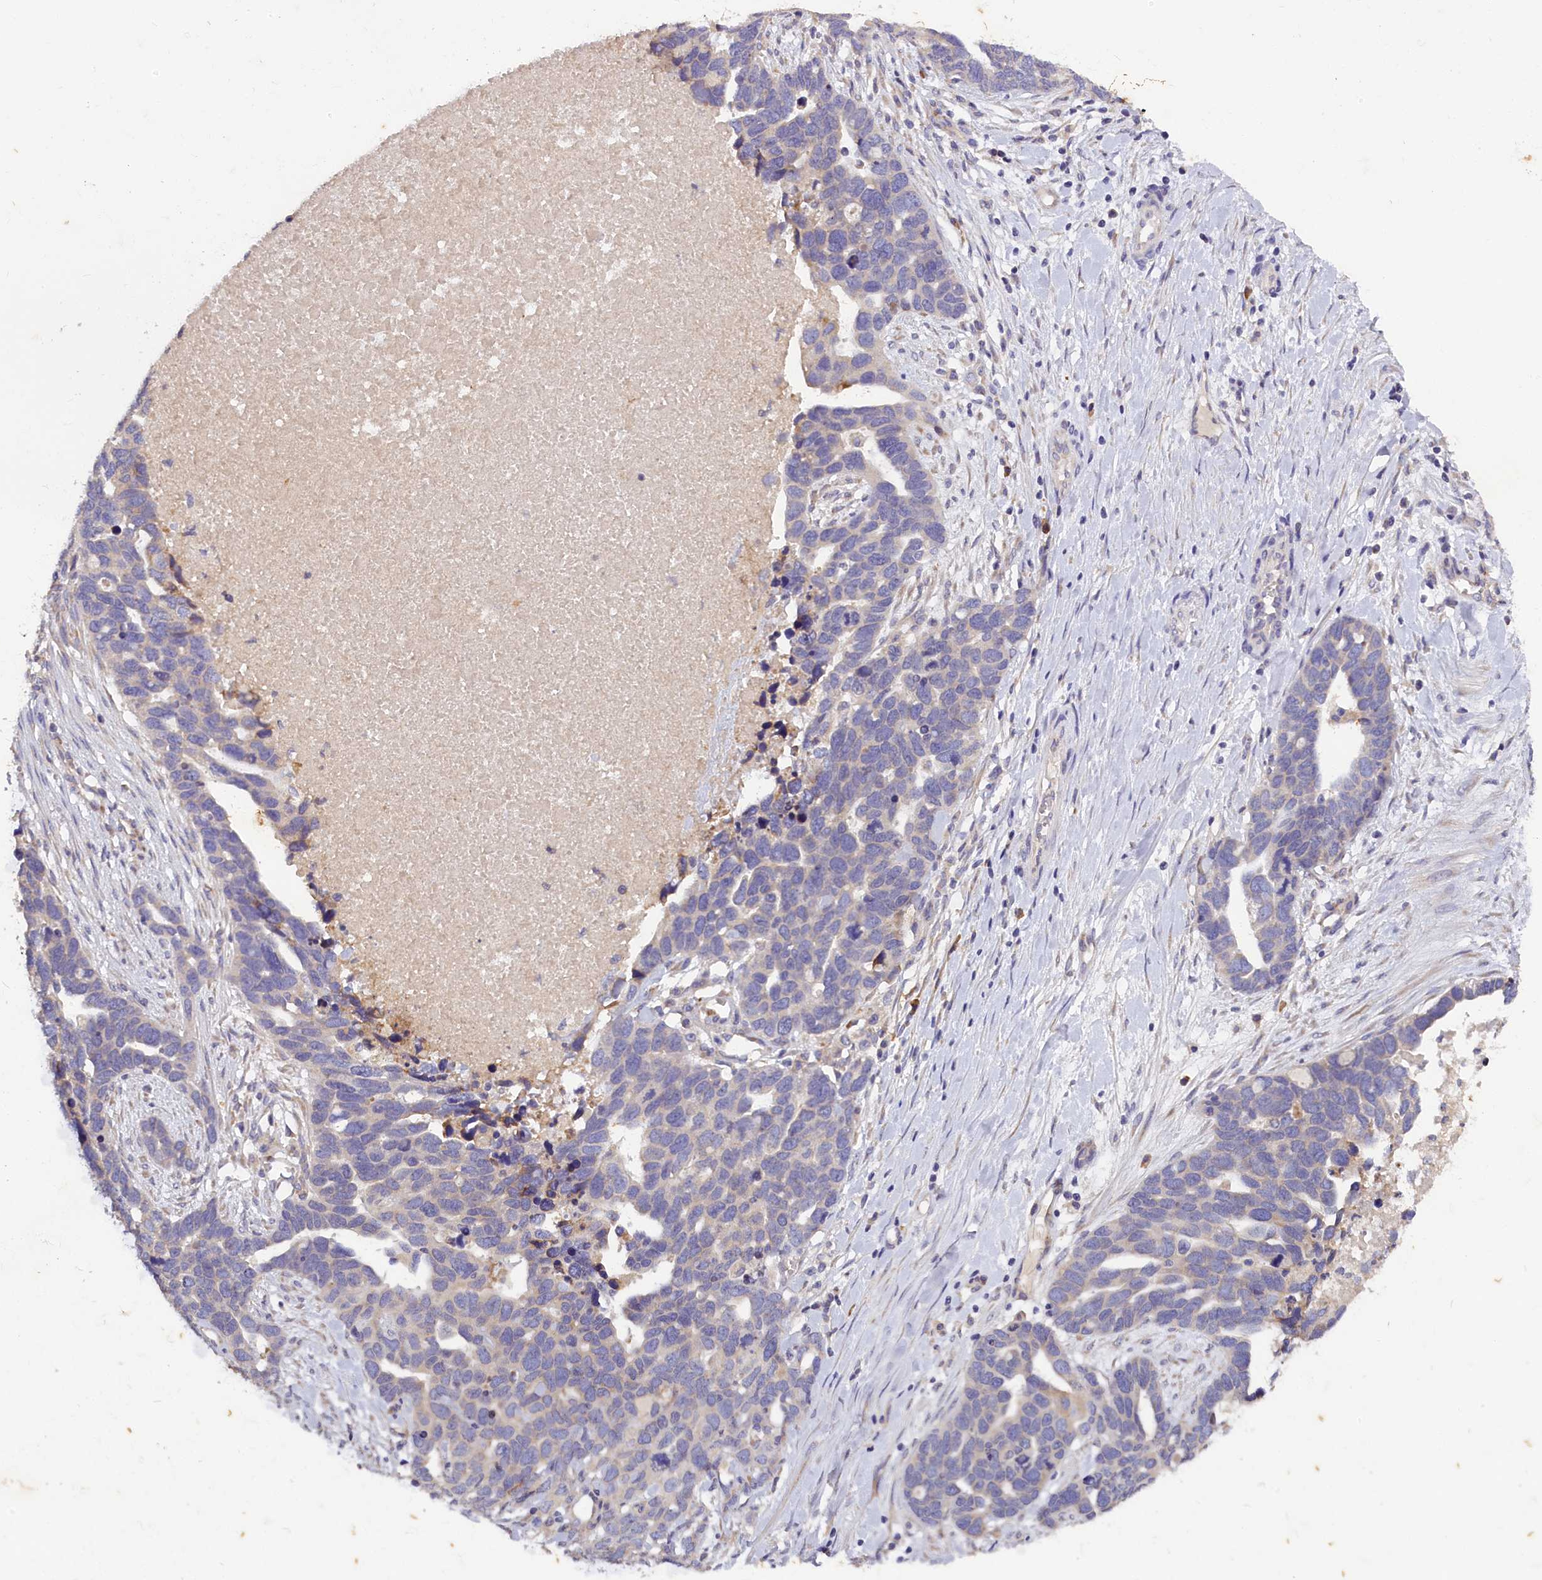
{"staining": {"intensity": "negative", "quantity": "none", "location": "none"}, "tissue": "ovarian cancer", "cell_type": "Tumor cells", "image_type": "cancer", "snomed": [{"axis": "morphology", "description": "Cystadenocarcinoma, serous, NOS"}, {"axis": "topography", "description": "Ovary"}], "caption": "Tumor cells show no significant positivity in ovarian cancer. (DAB immunohistochemistry (IHC), high magnification).", "gene": "ST7L", "patient": {"sex": "female", "age": 54}}